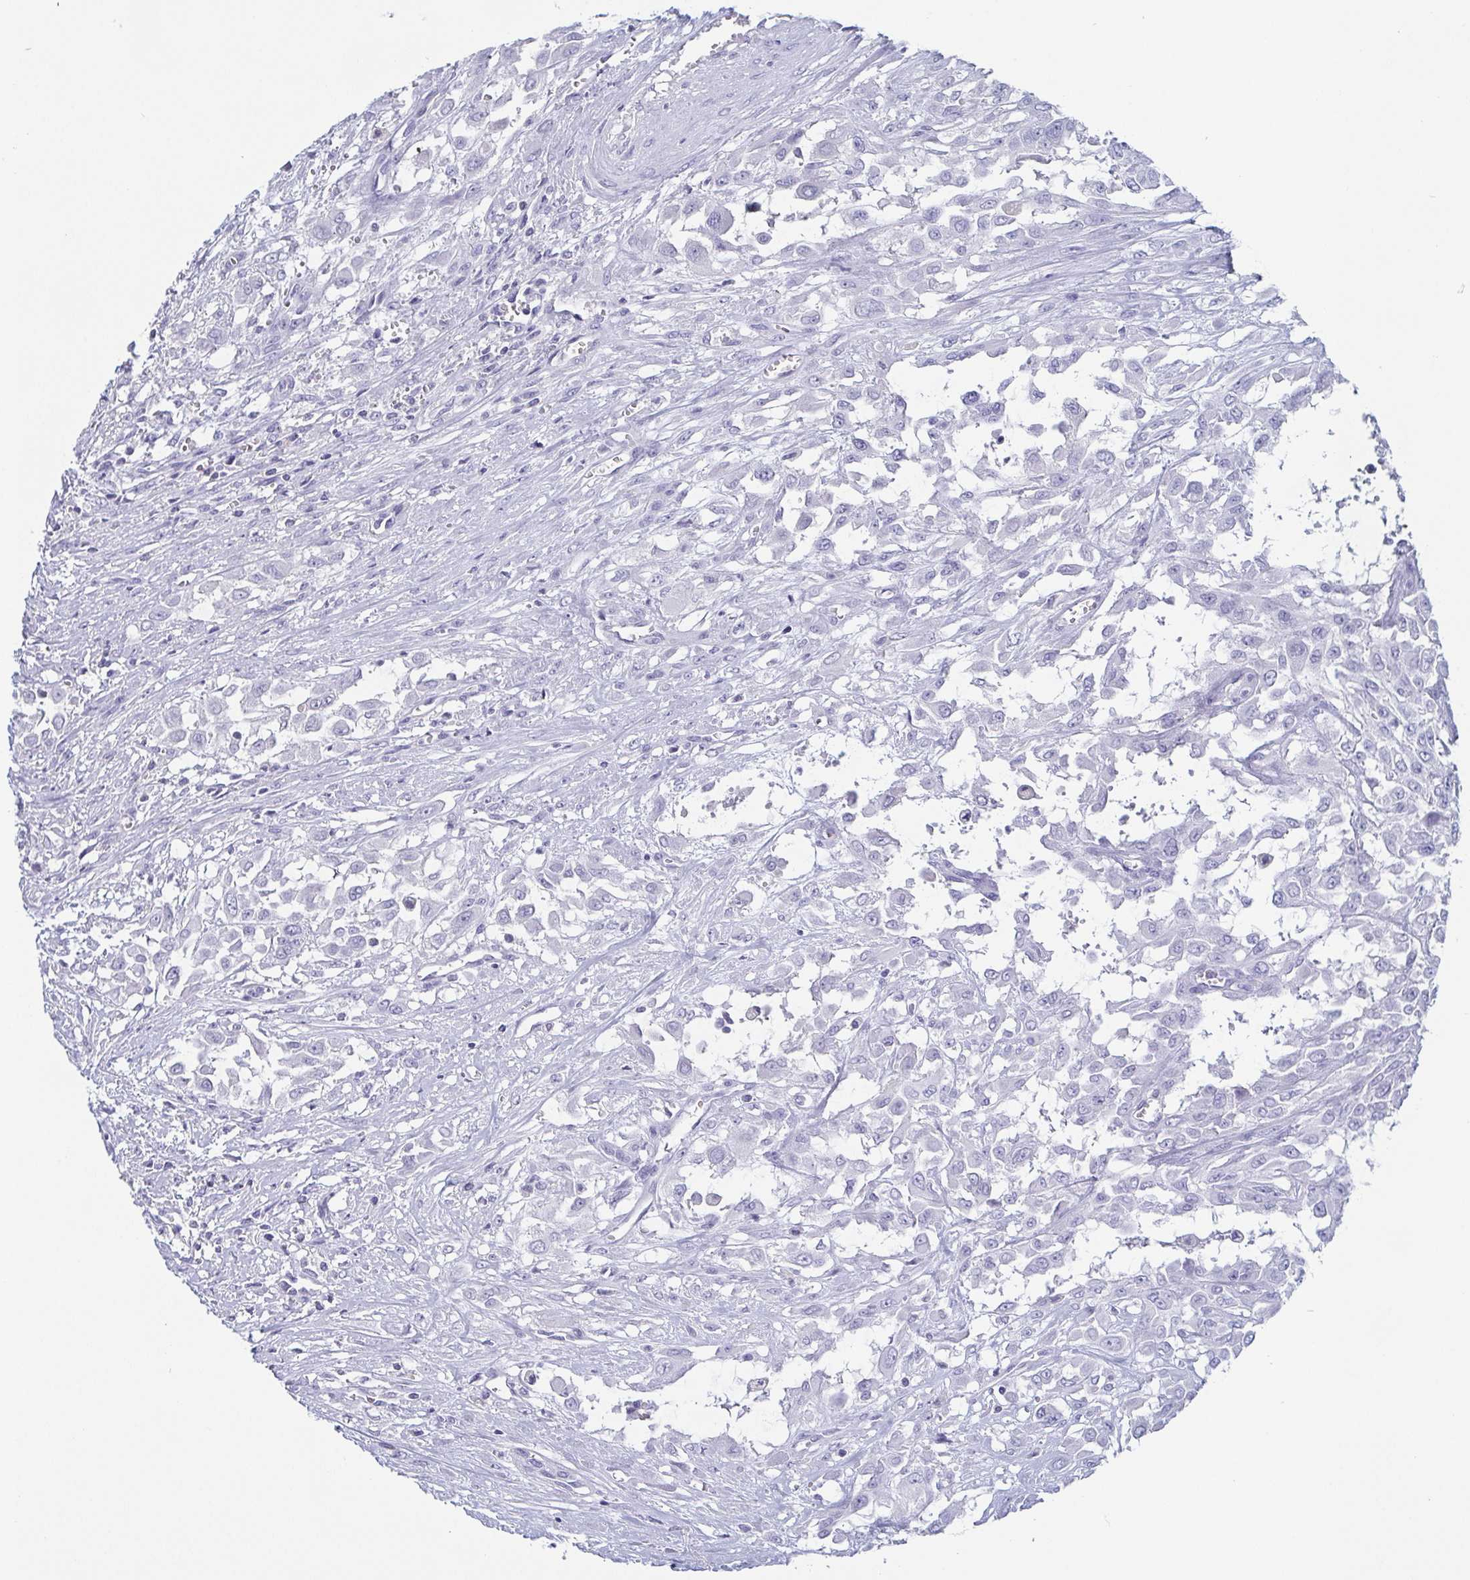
{"staining": {"intensity": "negative", "quantity": "none", "location": "none"}, "tissue": "urothelial cancer", "cell_type": "Tumor cells", "image_type": "cancer", "snomed": [{"axis": "morphology", "description": "Urothelial carcinoma, High grade"}, {"axis": "topography", "description": "Urinary bladder"}], "caption": "Protein analysis of urothelial carcinoma (high-grade) displays no significant positivity in tumor cells. The staining is performed using DAB (3,3'-diaminobenzidine) brown chromogen with nuclei counter-stained in using hematoxylin.", "gene": "ITLN1", "patient": {"sex": "male", "age": 57}}